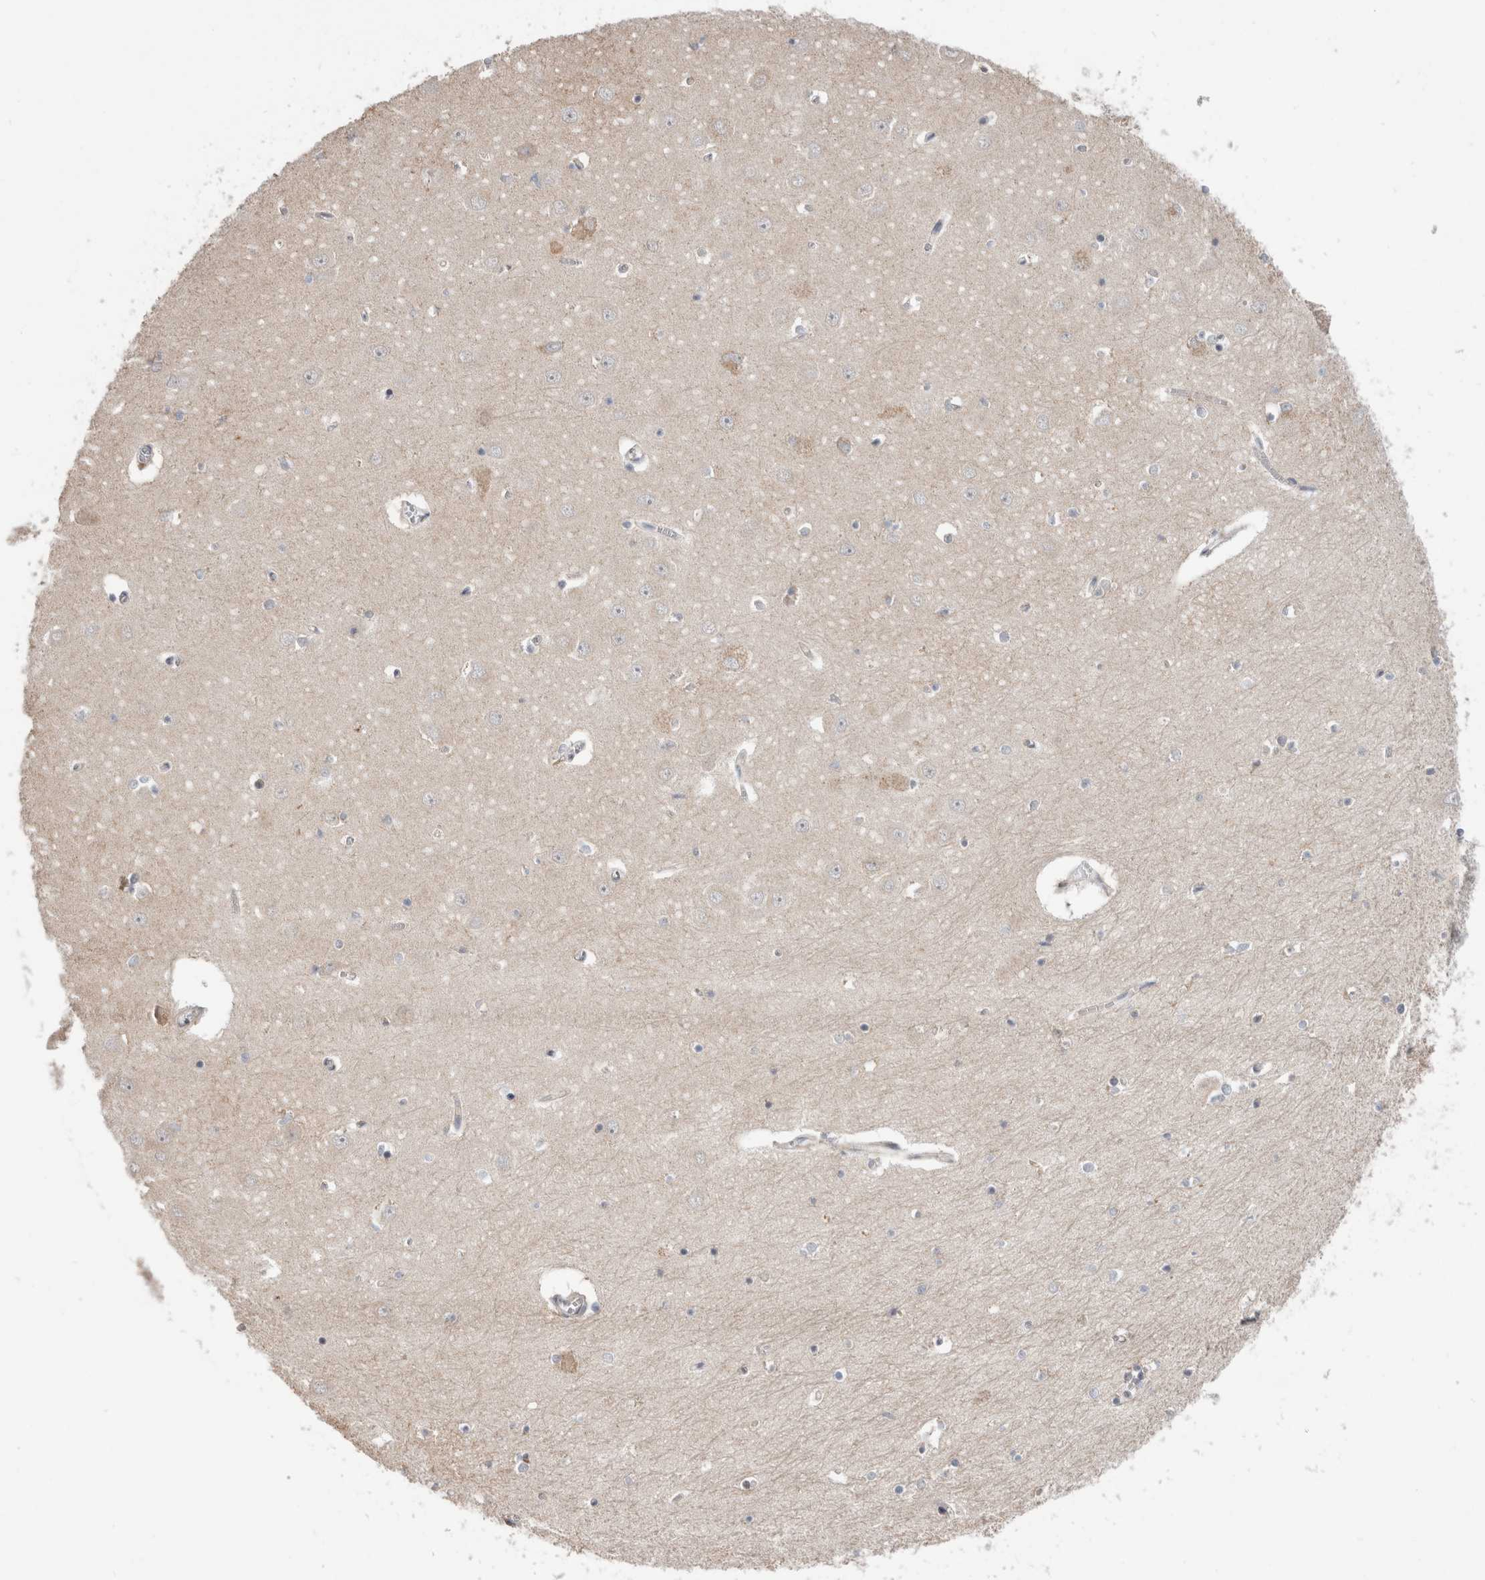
{"staining": {"intensity": "negative", "quantity": "none", "location": "none"}, "tissue": "hippocampus", "cell_type": "Glial cells", "image_type": "normal", "snomed": [{"axis": "morphology", "description": "Normal tissue, NOS"}, {"axis": "topography", "description": "Hippocampus"}], "caption": "Immunohistochemistry (IHC) of unremarkable hippocampus shows no staining in glial cells.", "gene": "MRPL37", "patient": {"sex": "male", "age": 70}}